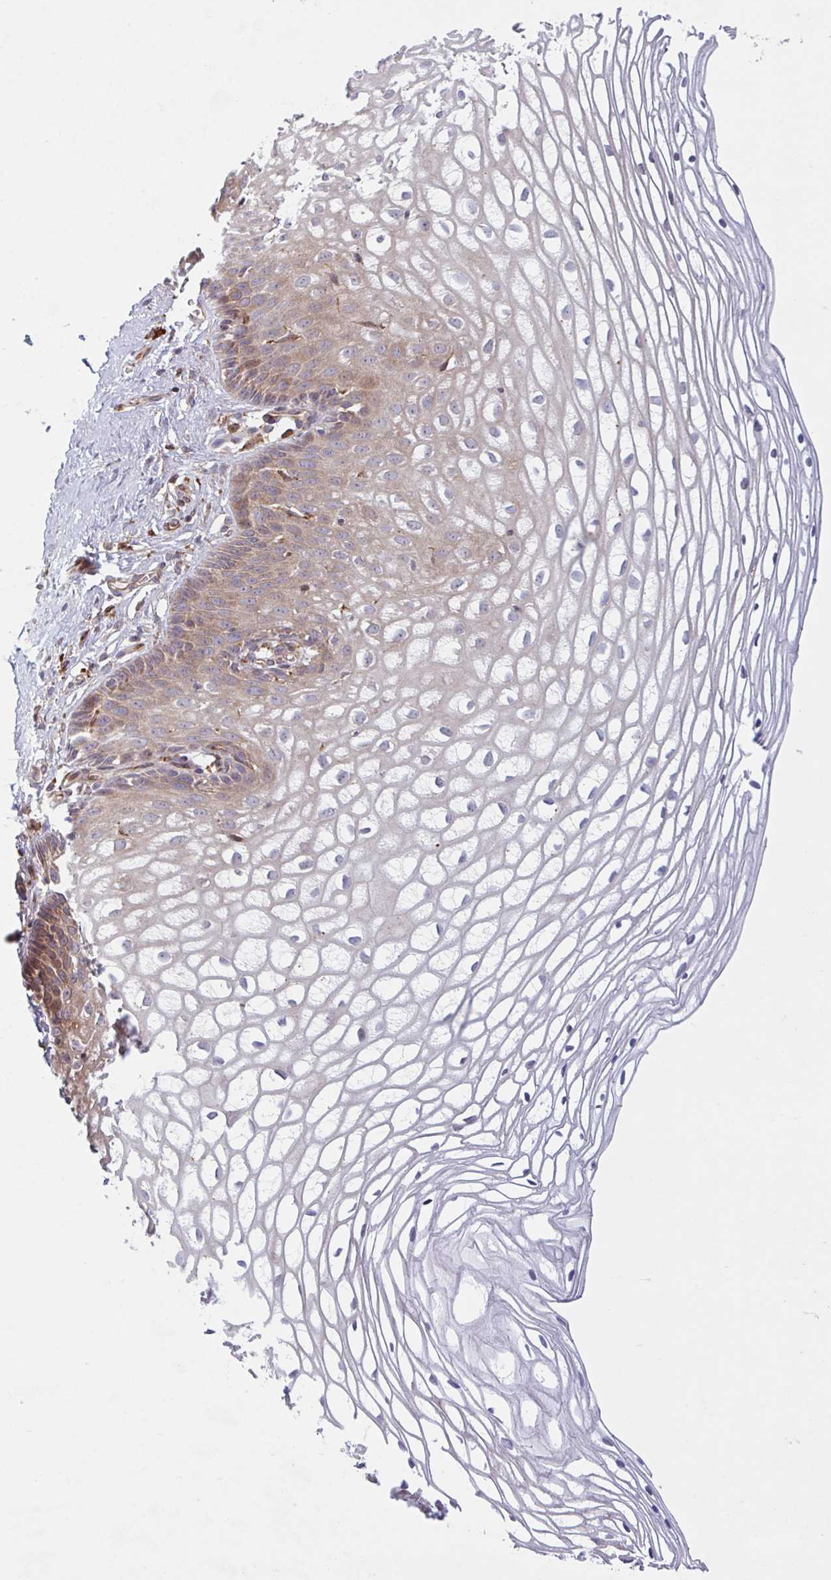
{"staining": {"intensity": "moderate", "quantity": ">75%", "location": "cytoplasmic/membranous"}, "tissue": "cervix", "cell_type": "Glandular cells", "image_type": "normal", "snomed": [{"axis": "morphology", "description": "Normal tissue, NOS"}, {"axis": "topography", "description": "Cervix"}], "caption": "This micrograph exhibits immunohistochemistry staining of normal cervix, with medium moderate cytoplasmic/membranous expression in about >75% of glandular cells.", "gene": "RIT1", "patient": {"sex": "female", "age": 36}}